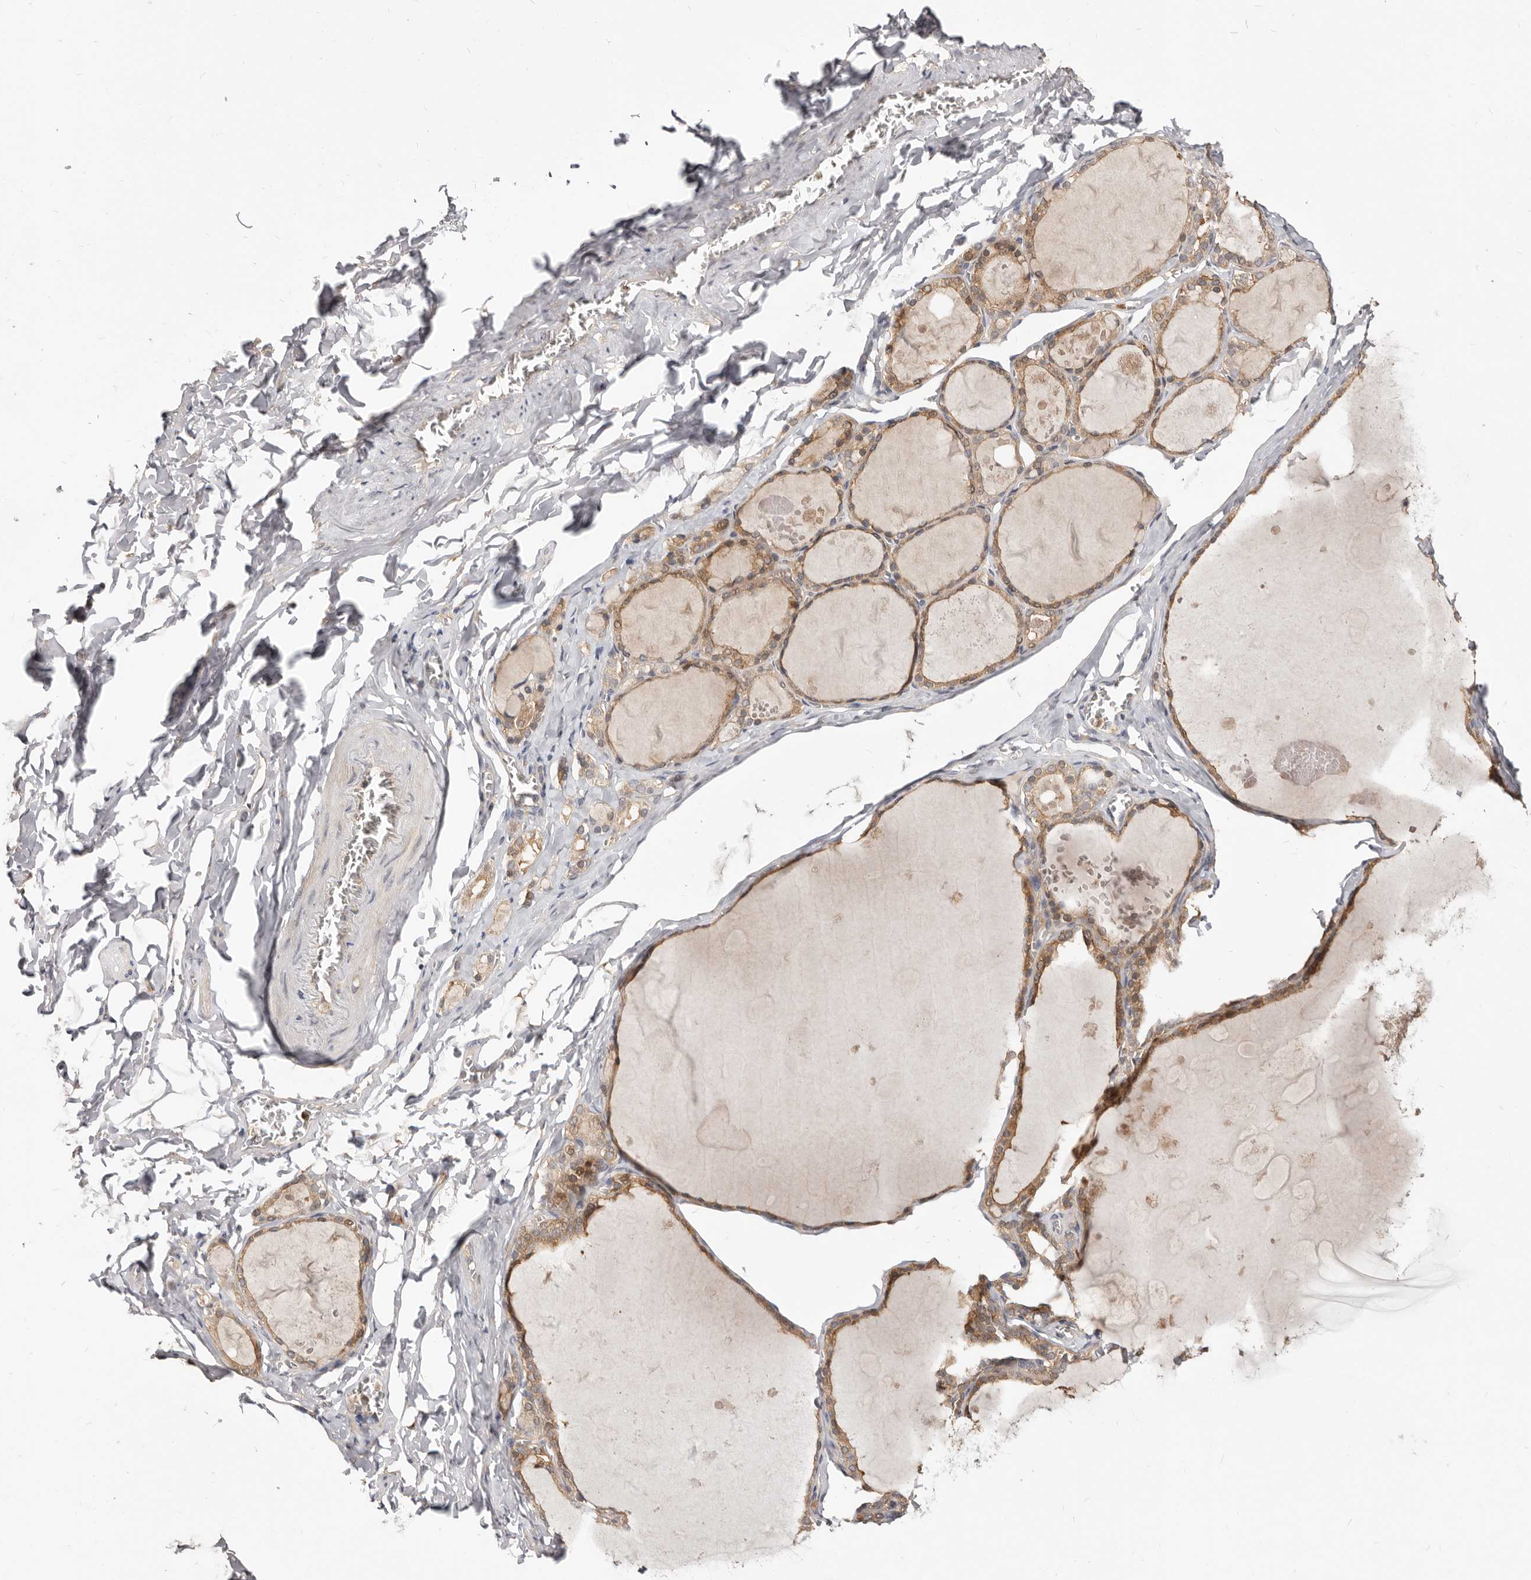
{"staining": {"intensity": "moderate", "quantity": ">75%", "location": "cytoplasmic/membranous"}, "tissue": "thyroid gland", "cell_type": "Glandular cells", "image_type": "normal", "snomed": [{"axis": "morphology", "description": "Normal tissue, NOS"}, {"axis": "topography", "description": "Thyroid gland"}], "caption": "Immunohistochemical staining of normal thyroid gland reveals >75% levels of moderate cytoplasmic/membranous protein positivity in approximately >75% of glandular cells.", "gene": "TC2N", "patient": {"sex": "male", "age": 56}}